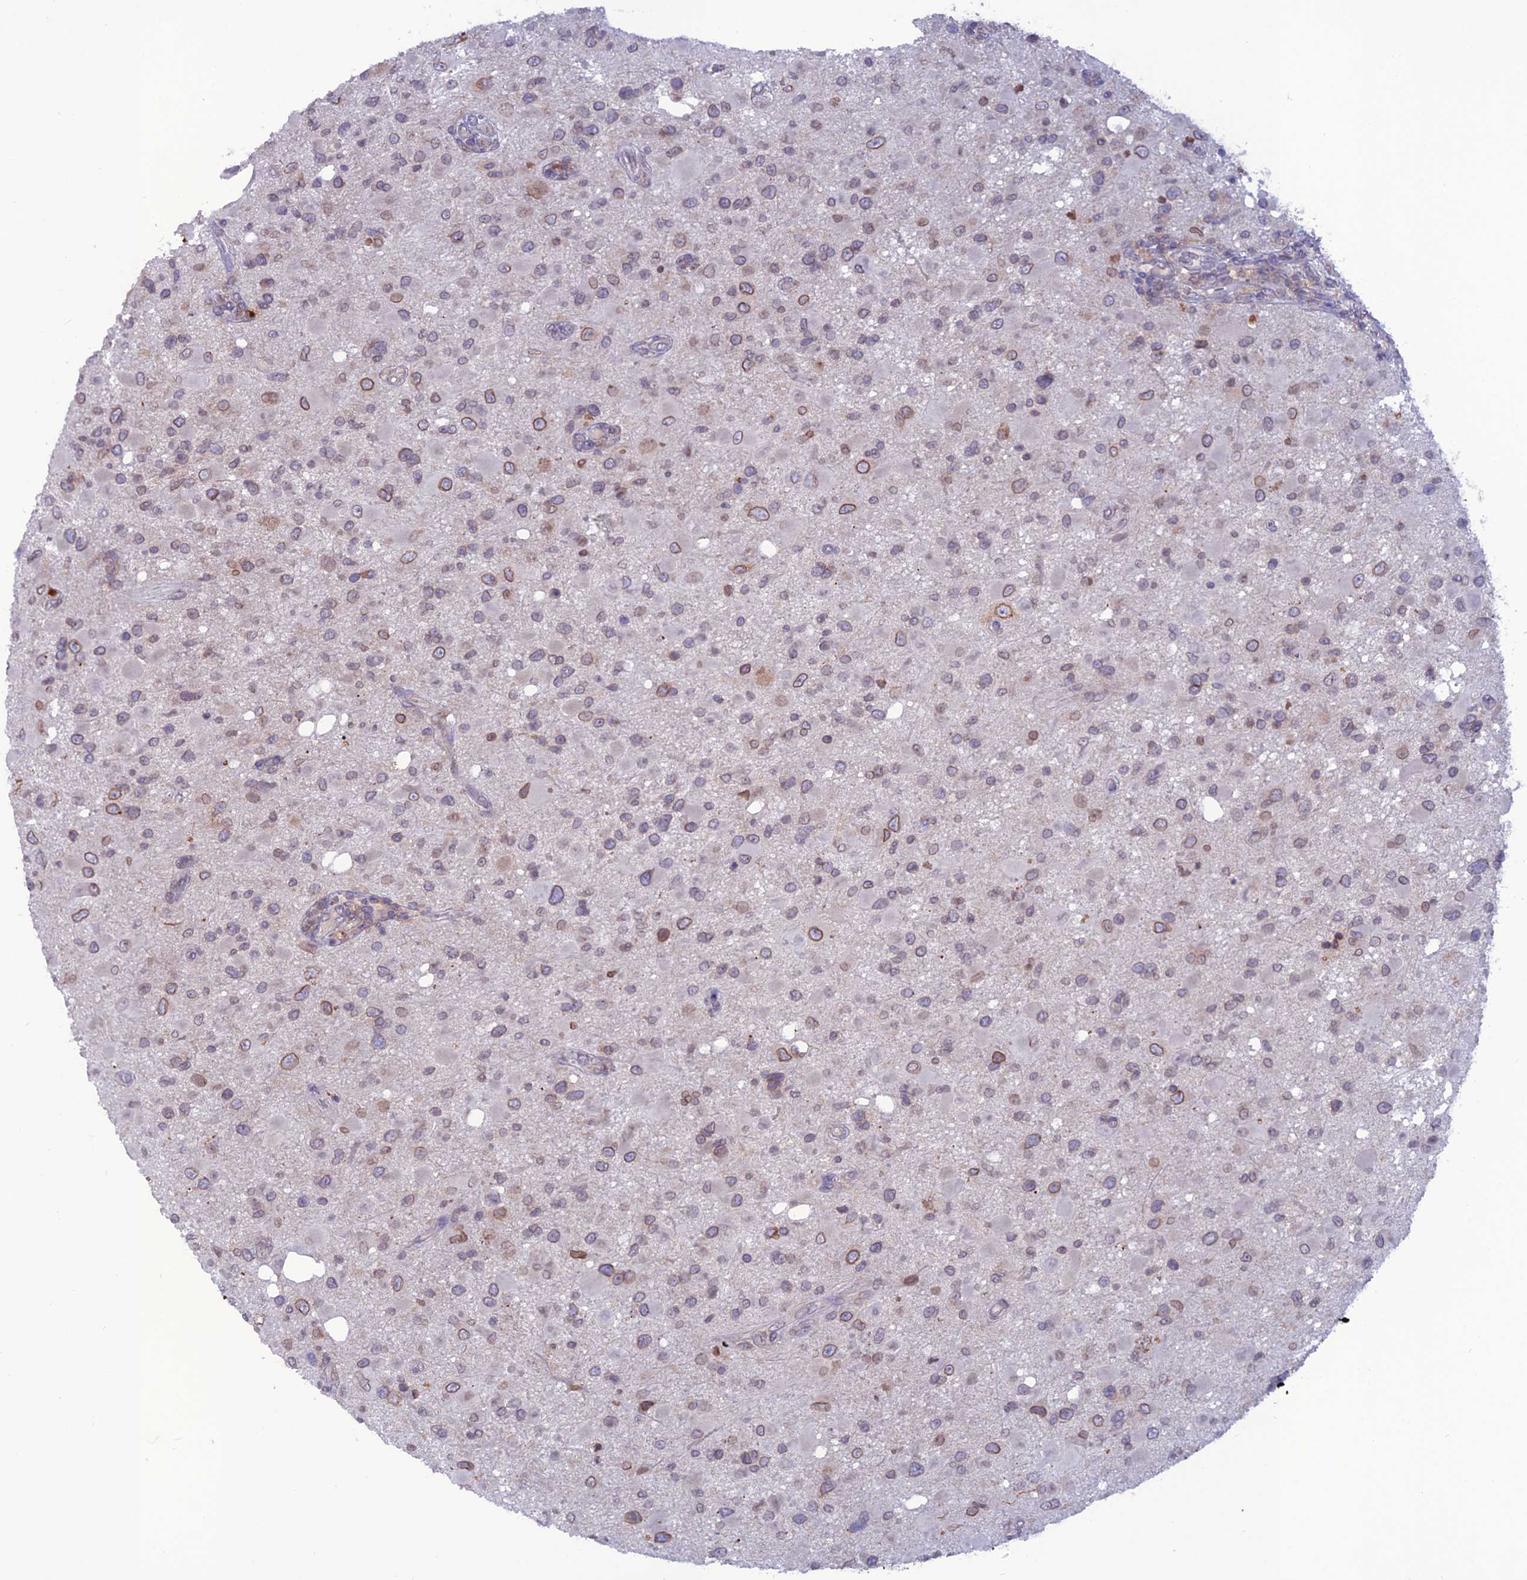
{"staining": {"intensity": "moderate", "quantity": "25%-75%", "location": "cytoplasmic/membranous,nuclear"}, "tissue": "glioma", "cell_type": "Tumor cells", "image_type": "cancer", "snomed": [{"axis": "morphology", "description": "Glioma, malignant, High grade"}, {"axis": "topography", "description": "Brain"}], "caption": "About 25%-75% of tumor cells in malignant glioma (high-grade) reveal moderate cytoplasmic/membranous and nuclear protein staining as visualized by brown immunohistochemical staining.", "gene": "WDR46", "patient": {"sex": "male", "age": 53}}